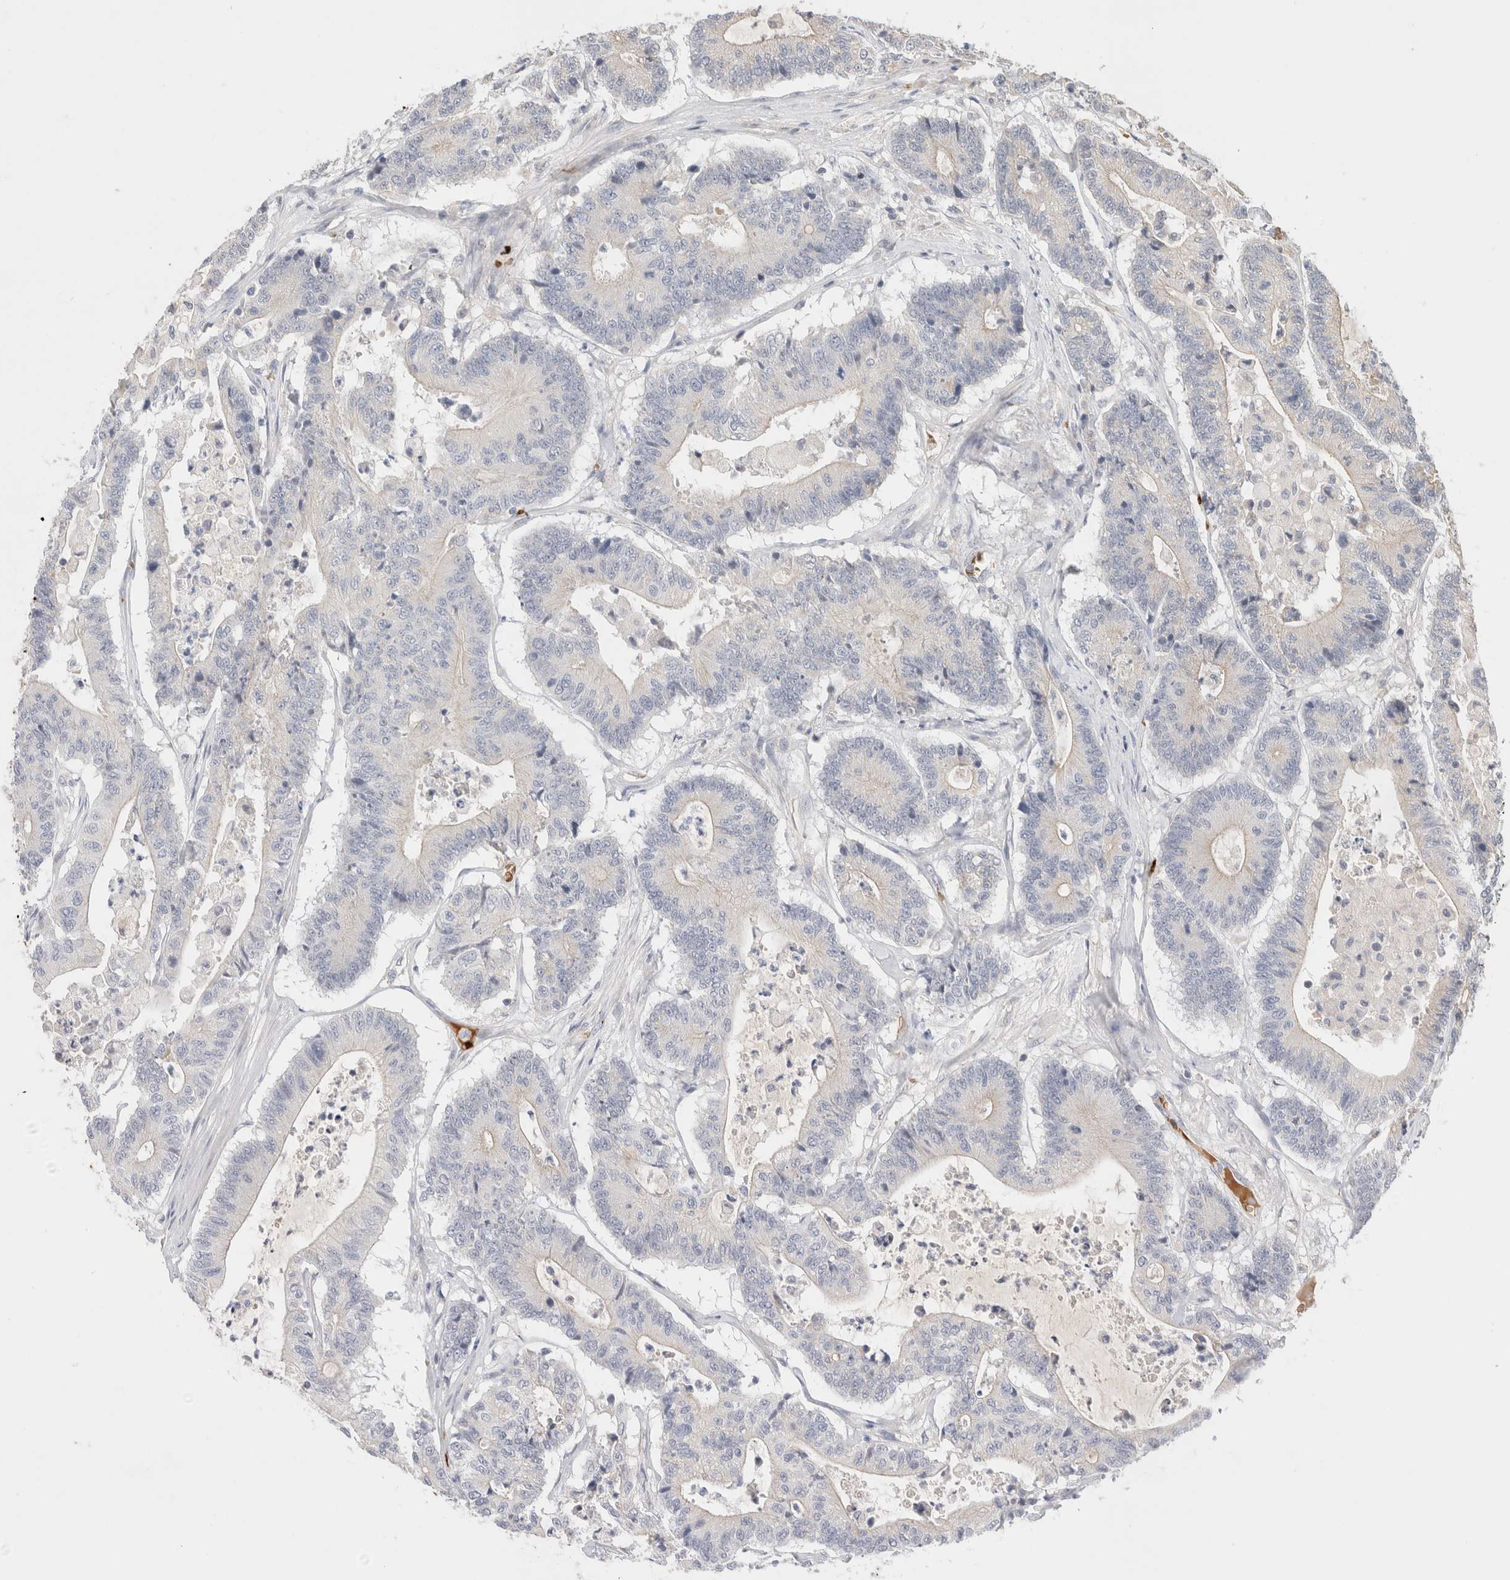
{"staining": {"intensity": "negative", "quantity": "none", "location": "none"}, "tissue": "colorectal cancer", "cell_type": "Tumor cells", "image_type": "cancer", "snomed": [{"axis": "morphology", "description": "Adenocarcinoma, NOS"}, {"axis": "topography", "description": "Colon"}], "caption": "IHC image of human colorectal cancer (adenocarcinoma) stained for a protein (brown), which reveals no positivity in tumor cells.", "gene": "MST1", "patient": {"sex": "female", "age": 84}}